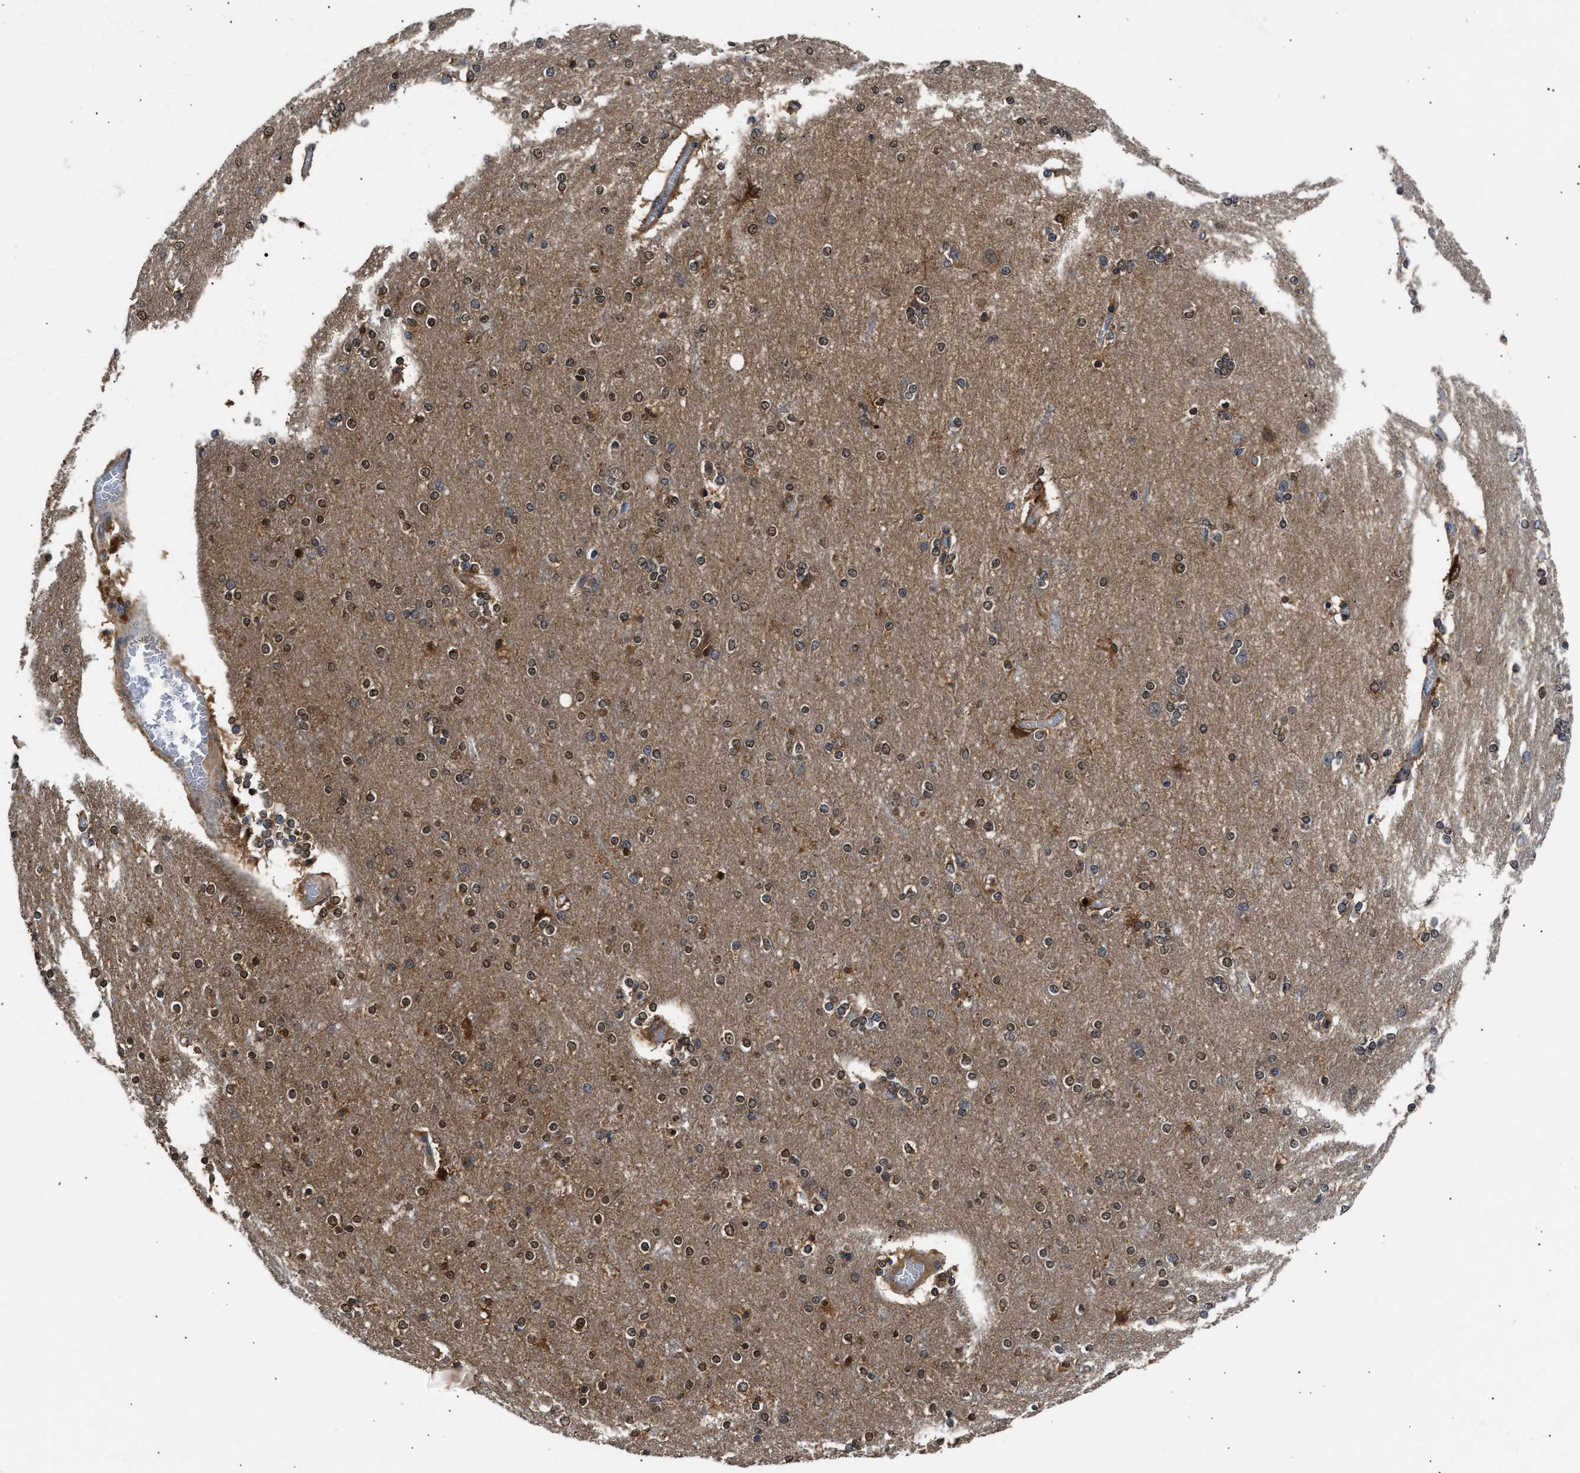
{"staining": {"intensity": "moderate", "quantity": ">75%", "location": "cytoplasmic/membranous"}, "tissue": "cerebral cortex", "cell_type": "Endothelial cells", "image_type": "normal", "snomed": [{"axis": "morphology", "description": "Normal tissue, NOS"}, {"axis": "topography", "description": "Cerebral cortex"}], "caption": "The histopathology image exhibits immunohistochemical staining of benign cerebral cortex. There is moderate cytoplasmic/membranous expression is identified in about >75% of endothelial cells.", "gene": "ACAT2", "patient": {"sex": "female", "age": 54}}